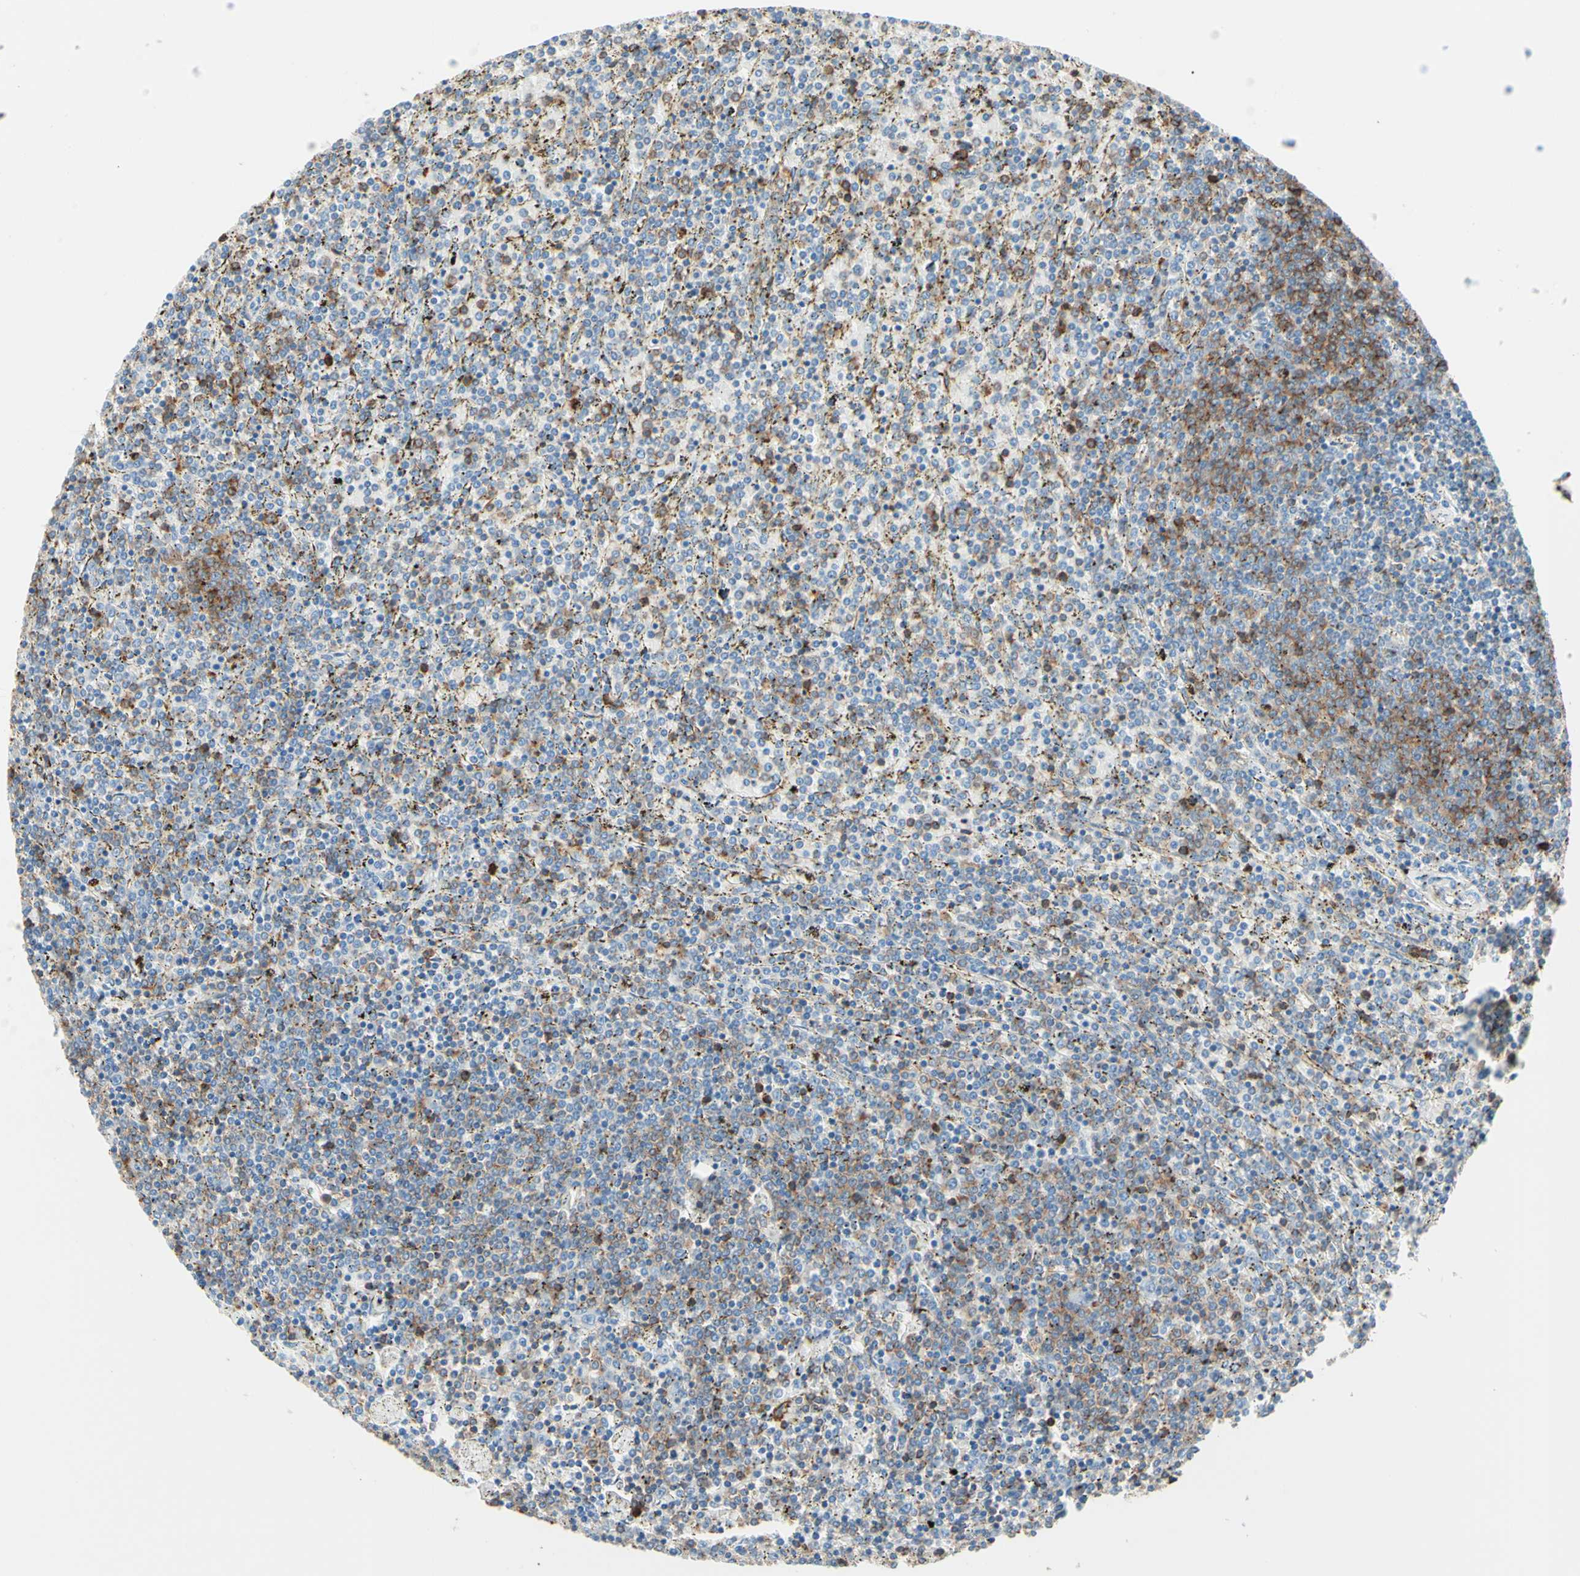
{"staining": {"intensity": "negative", "quantity": "none", "location": "none"}, "tissue": "lymphoma", "cell_type": "Tumor cells", "image_type": "cancer", "snomed": [{"axis": "morphology", "description": "Malignant lymphoma, non-Hodgkin's type, Low grade"}, {"axis": "topography", "description": "Spleen"}], "caption": "This is a image of IHC staining of lymphoma, which shows no staining in tumor cells.", "gene": "SEMA4C", "patient": {"sex": "female", "age": 77}}